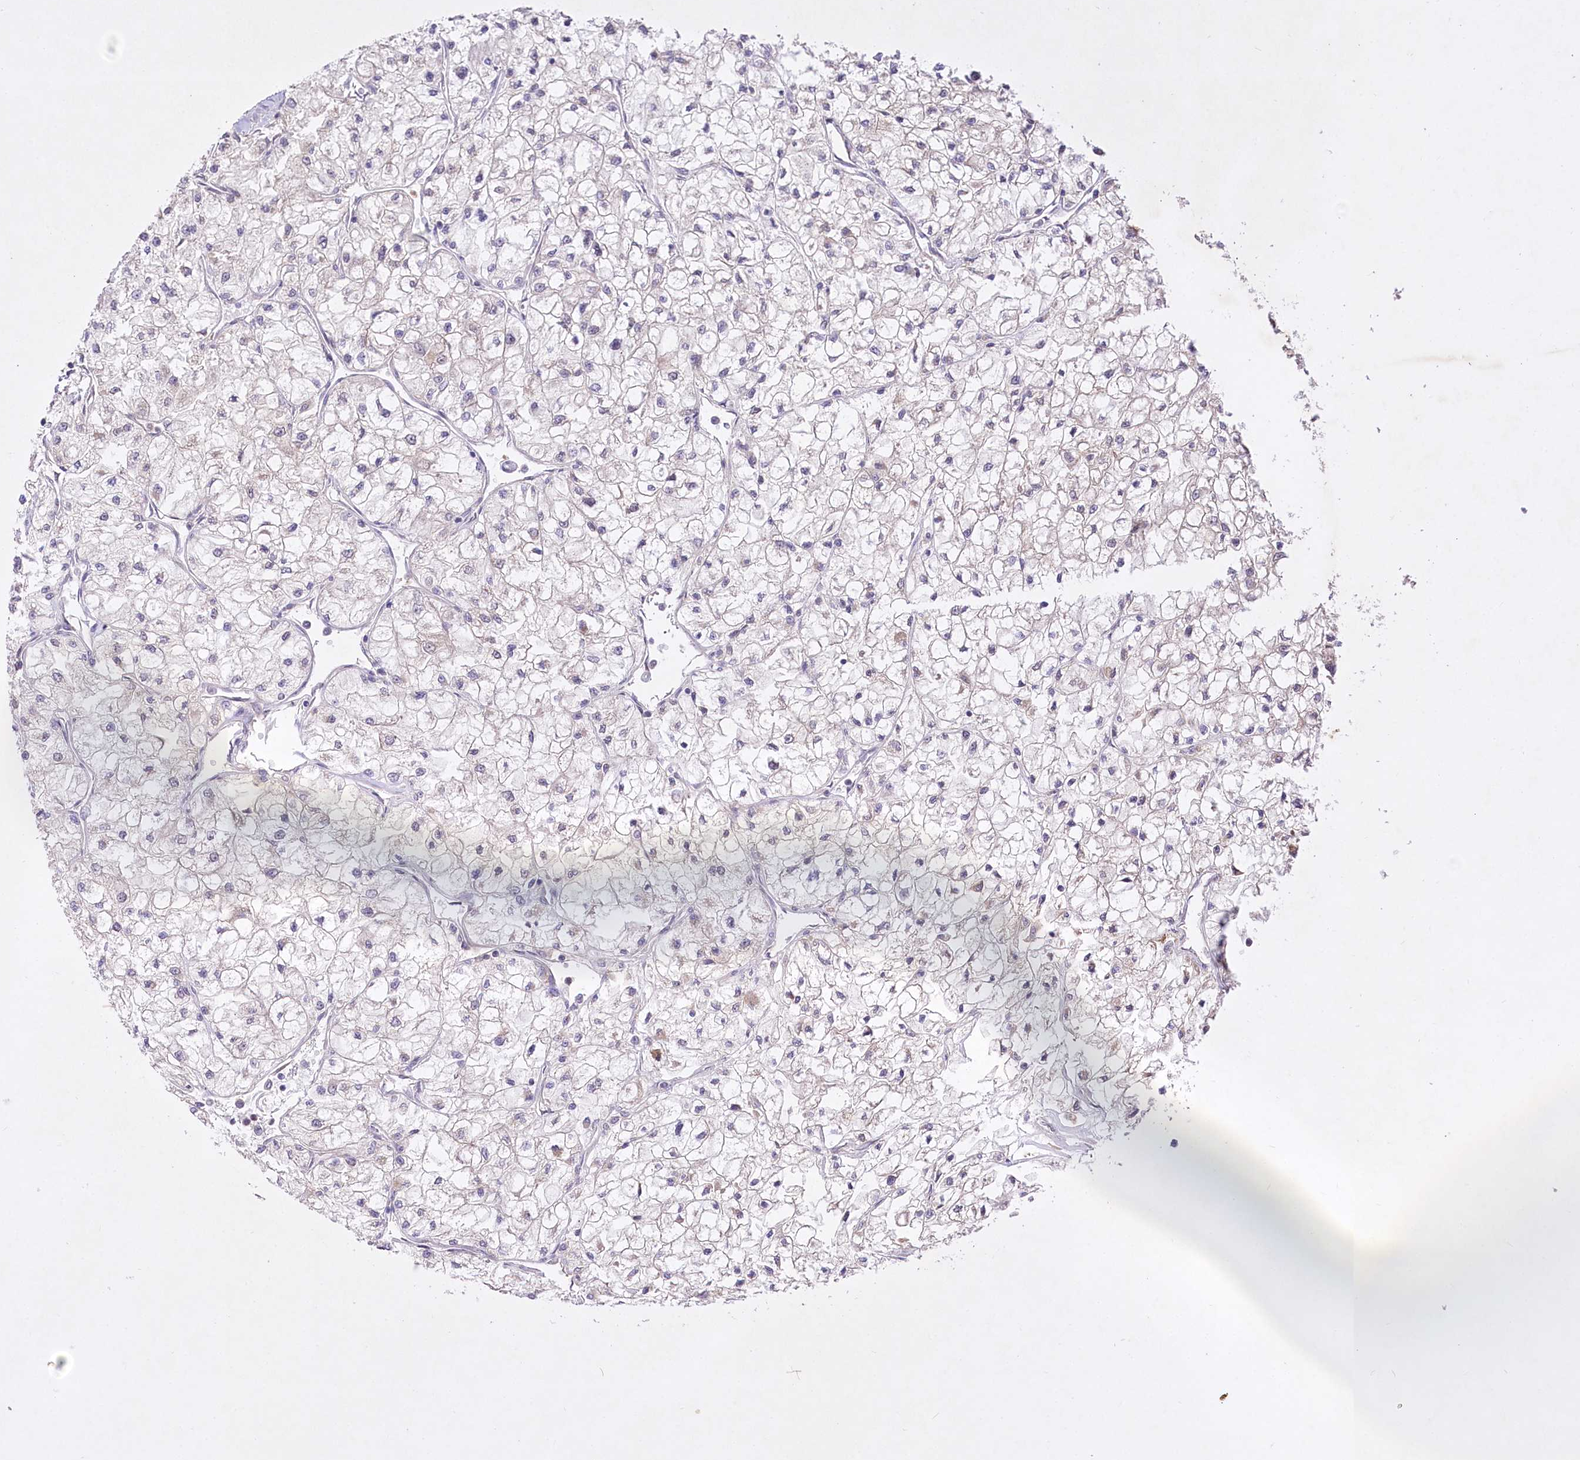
{"staining": {"intensity": "negative", "quantity": "none", "location": "none"}, "tissue": "renal cancer", "cell_type": "Tumor cells", "image_type": "cancer", "snomed": [{"axis": "morphology", "description": "Adenocarcinoma, NOS"}, {"axis": "topography", "description": "Kidney"}], "caption": "Renal adenocarcinoma stained for a protein using immunohistochemistry shows no expression tumor cells.", "gene": "HELT", "patient": {"sex": "male", "age": 80}}